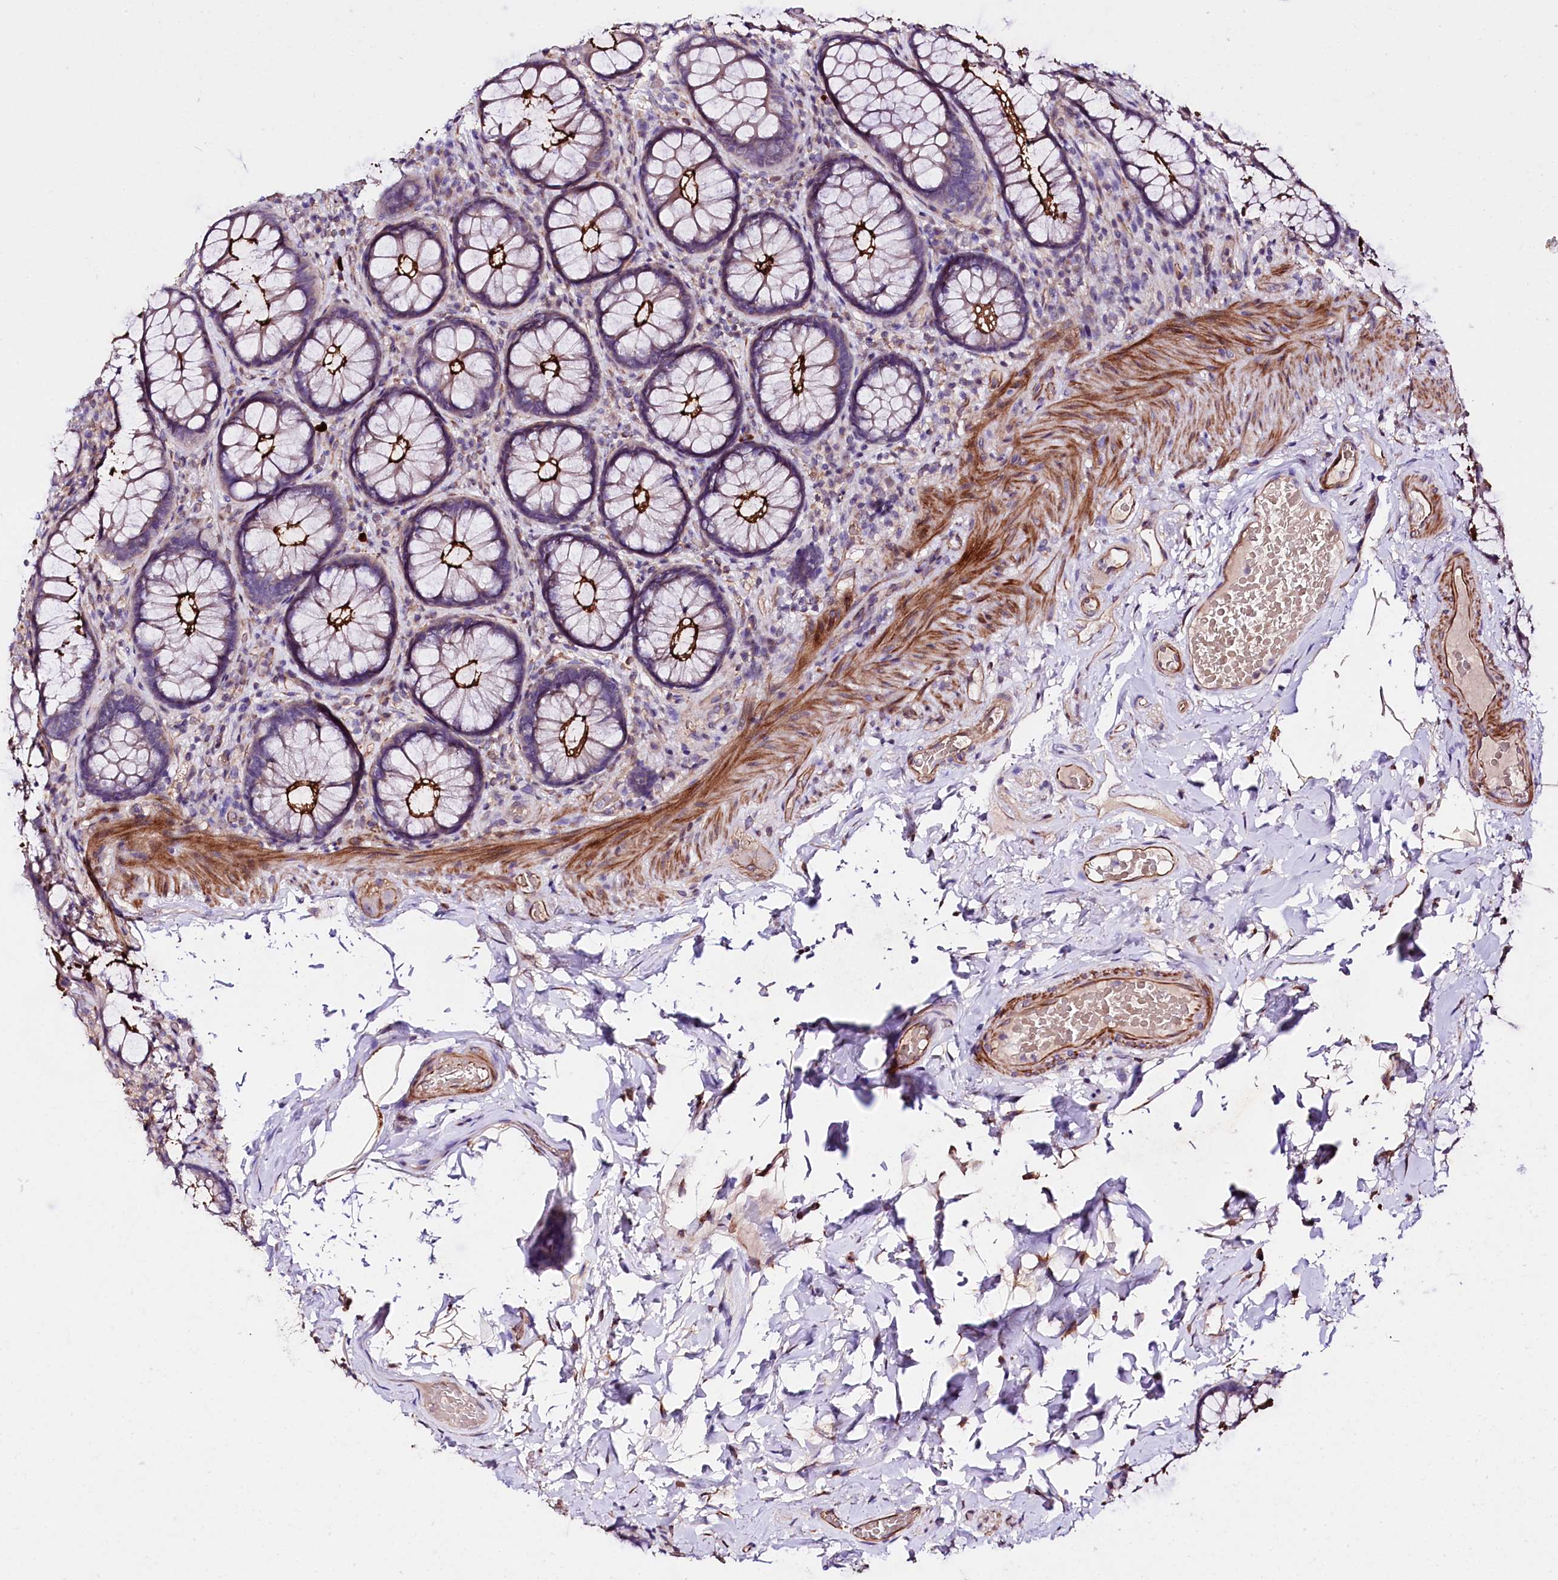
{"staining": {"intensity": "strong", "quantity": "25%-75%", "location": "cytoplasmic/membranous"}, "tissue": "rectum", "cell_type": "Glandular cells", "image_type": "normal", "snomed": [{"axis": "morphology", "description": "Normal tissue, NOS"}, {"axis": "topography", "description": "Rectum"}], "caption": "The histopathology image reveals immunohistochemical staining of unremarkable rectum. There is strong cytoplasmic/membranous expression is appreciated in about 25%-75% of glandular cells.", "gene": "SLC7A1", "patient": {"sex": "male", "age": 83}}